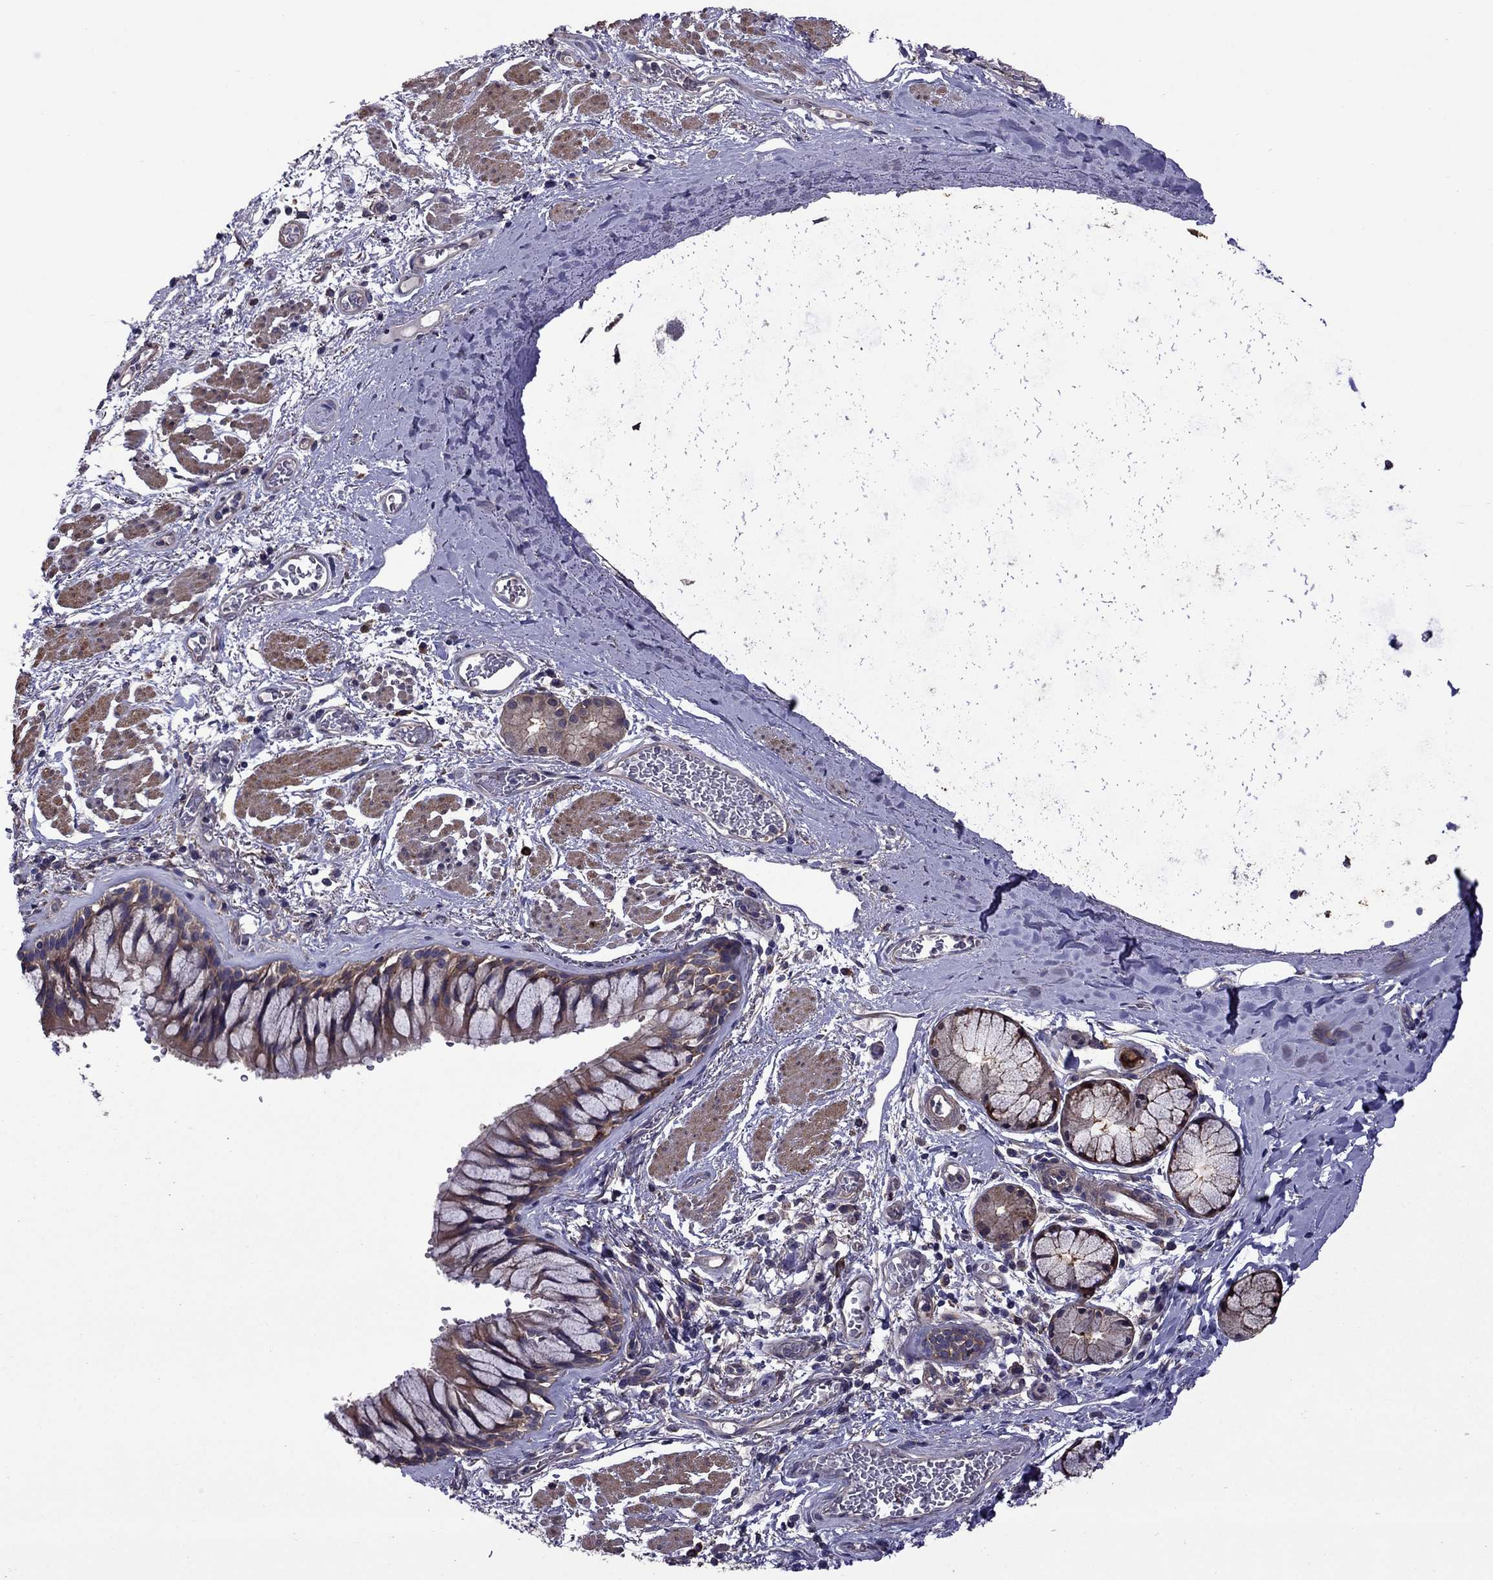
{"staining": {"intensity": "moderate", "quantity": ">75%", "location": "cytoplasmic/membranous"}, "tissue": "bronchus", "cell_type": "Respiratory epithelial cells", "image_type": "normal", "snomed": [{"axis": "morphology", "description": "Normal tissue, NOS"}, {"axis": "topography", "description": "Bronchus"}, {"axis": "topography", "description": "Lung"}], "caption": "Protein analysis of unremarkable bronchus reveals moderate cytoplasmic/membranous staining in approximately >75% of respiratory epithelial cells.", "gene": "ITGB1", "patient": {"sex": "female", "age": 57}}